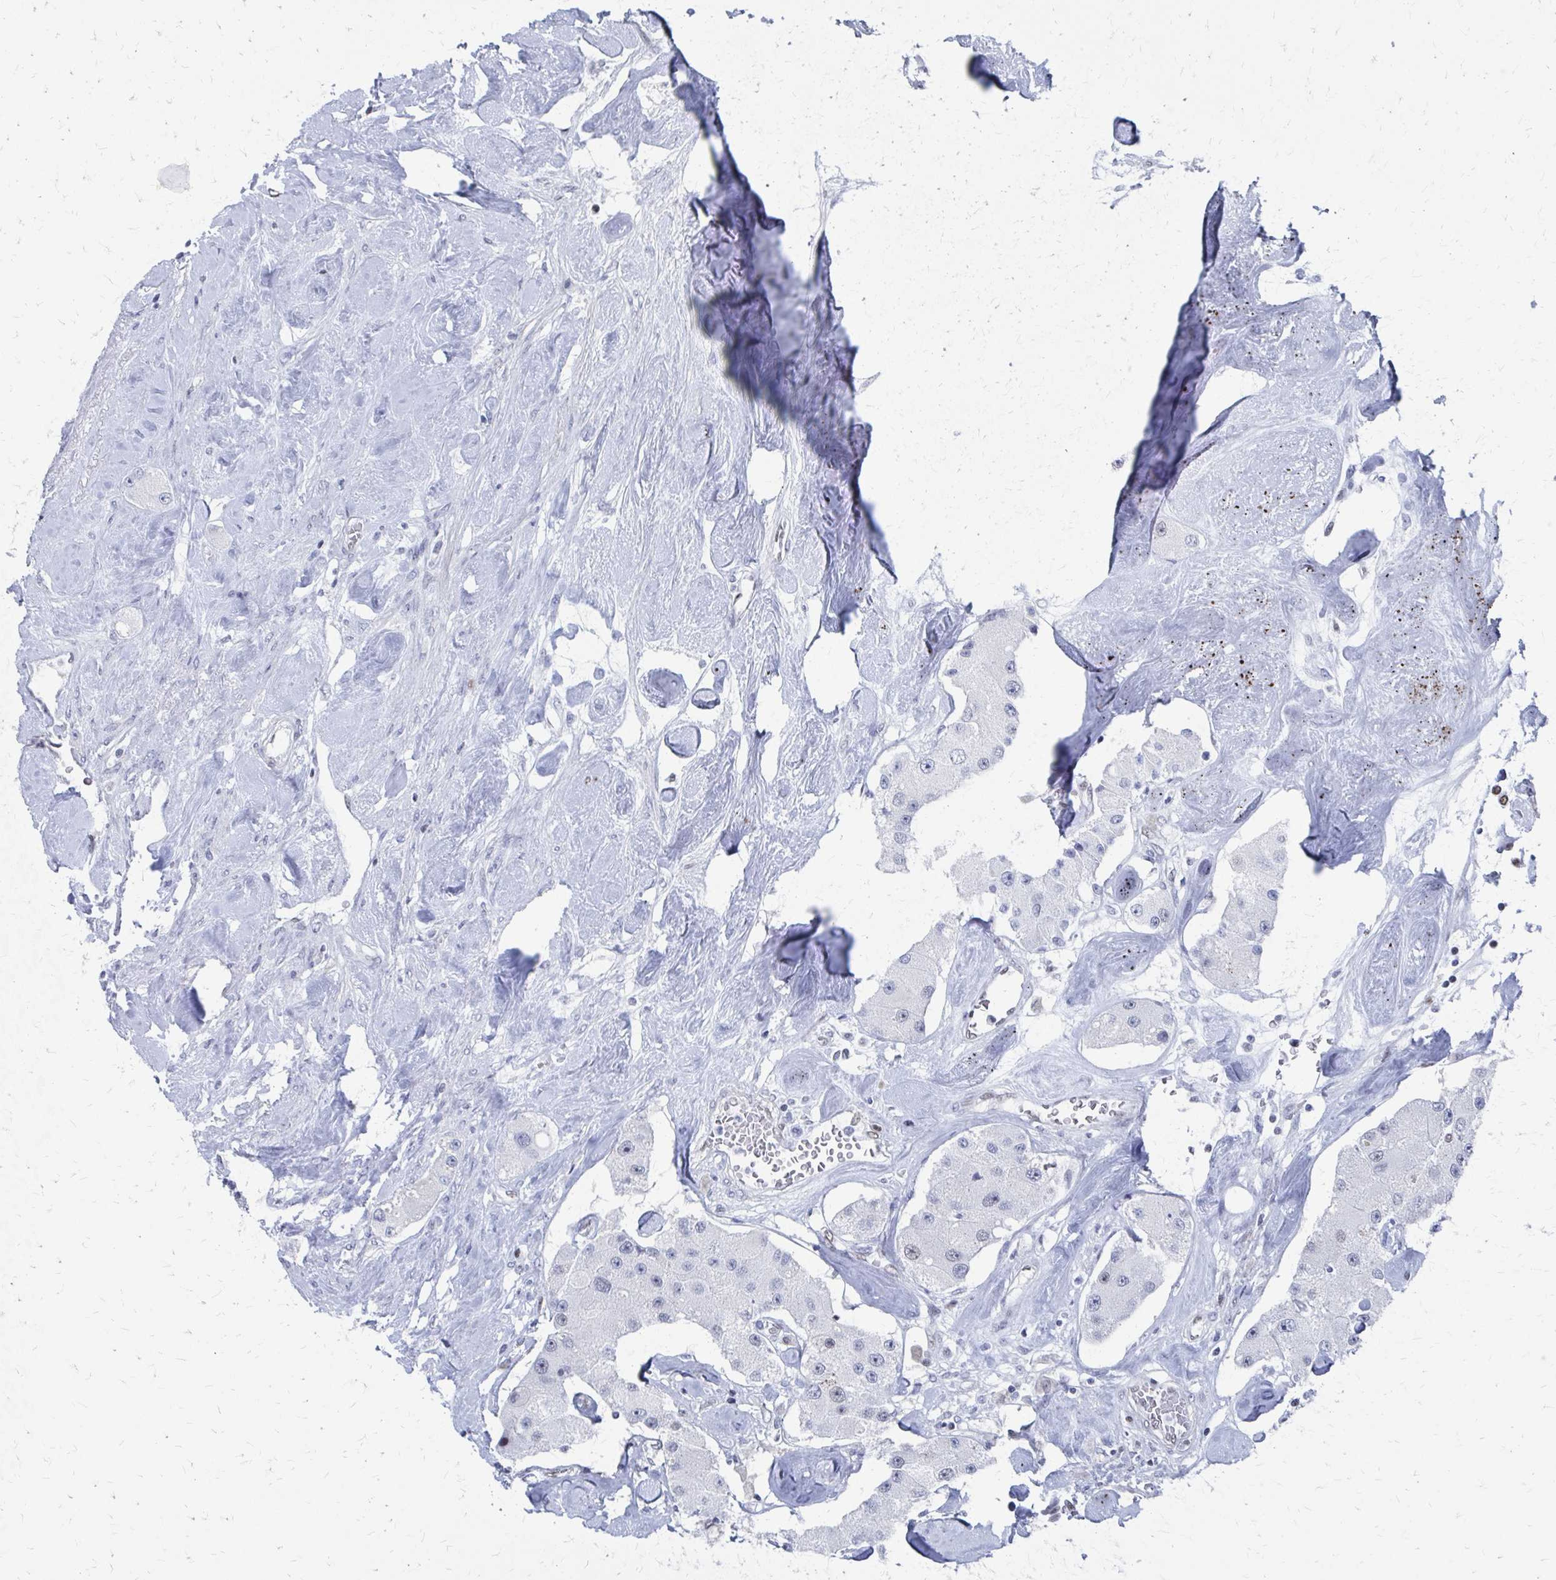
{"staining": {"intensity": "negative", "quantity": "none", "location": "none"}, "tissue": "carcinoid", "cell_type": "Tumor cells", "image_type": "cancer", "snomed": [{"axis": "morphology", "description": "Carcinoid, malignant, NOS"}, {"axis": "topography", "description": "Pancreas"}], "caption": "Human malignant carcinoid stained for a protein using immunohistochemistry displays no staining in tumor cells.", "gene": "CDIN1", "patient": {"sex": "male", "age": 41}}